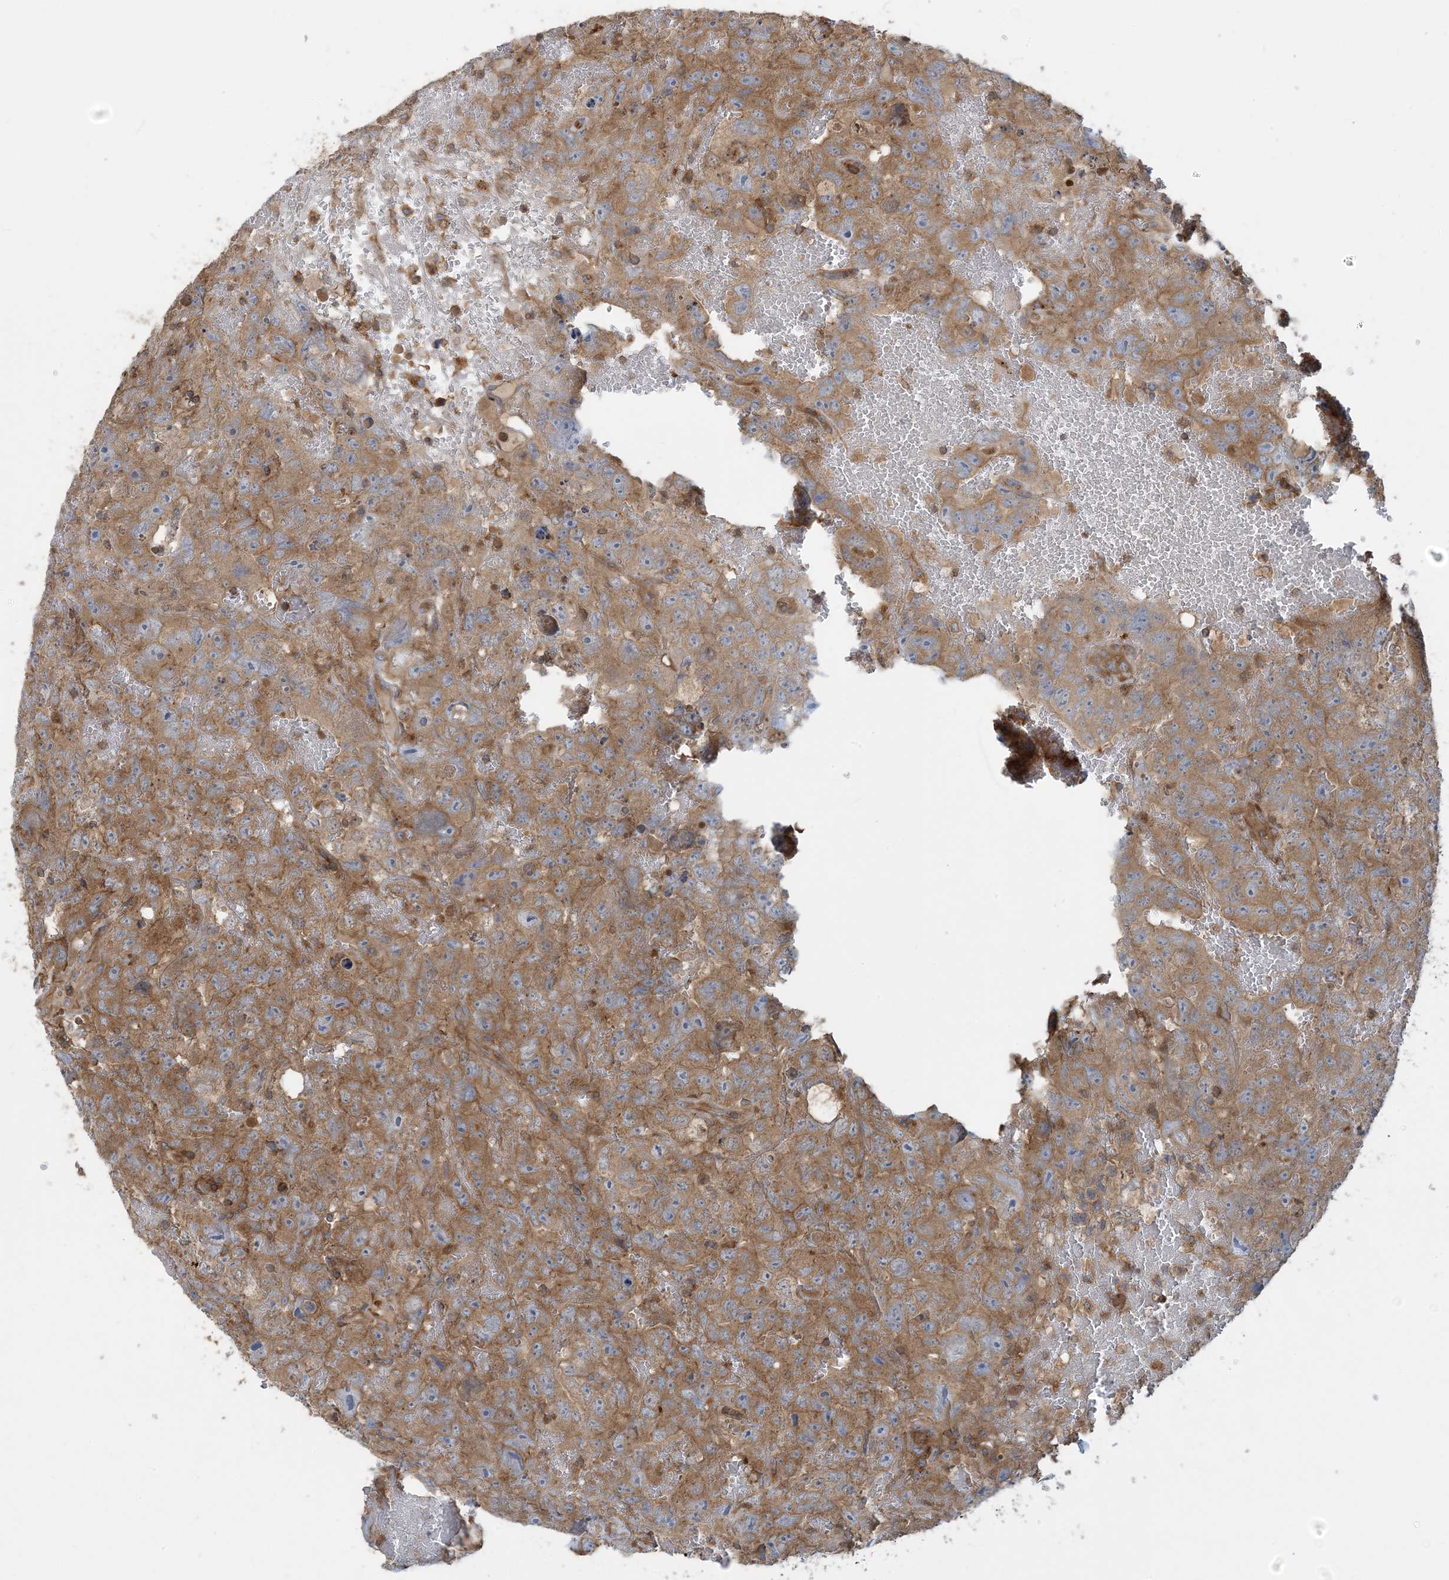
{"staining": {"intensity": "moderate", "quantity": ">75%", "location": "cytoplasmic/membranous"}, "tissue": "testis cancer", "cell_type": "Tumor cells", "image_type": "cancer", "snomed": [{"axis": "morphology", "description": "Carcinoma, Embryonal, NOS"}, {"axis": "topography", "description": "Testis"}], "caption": "Protein analysis of testis cancer (embryonal carcinoma) tissue exhibits moderate cytoplasmic/membranous positivity in approximately >75% of tumor cells.", "gene": "SFMBT2", "patient": {"sex": "male", "age": 45}}